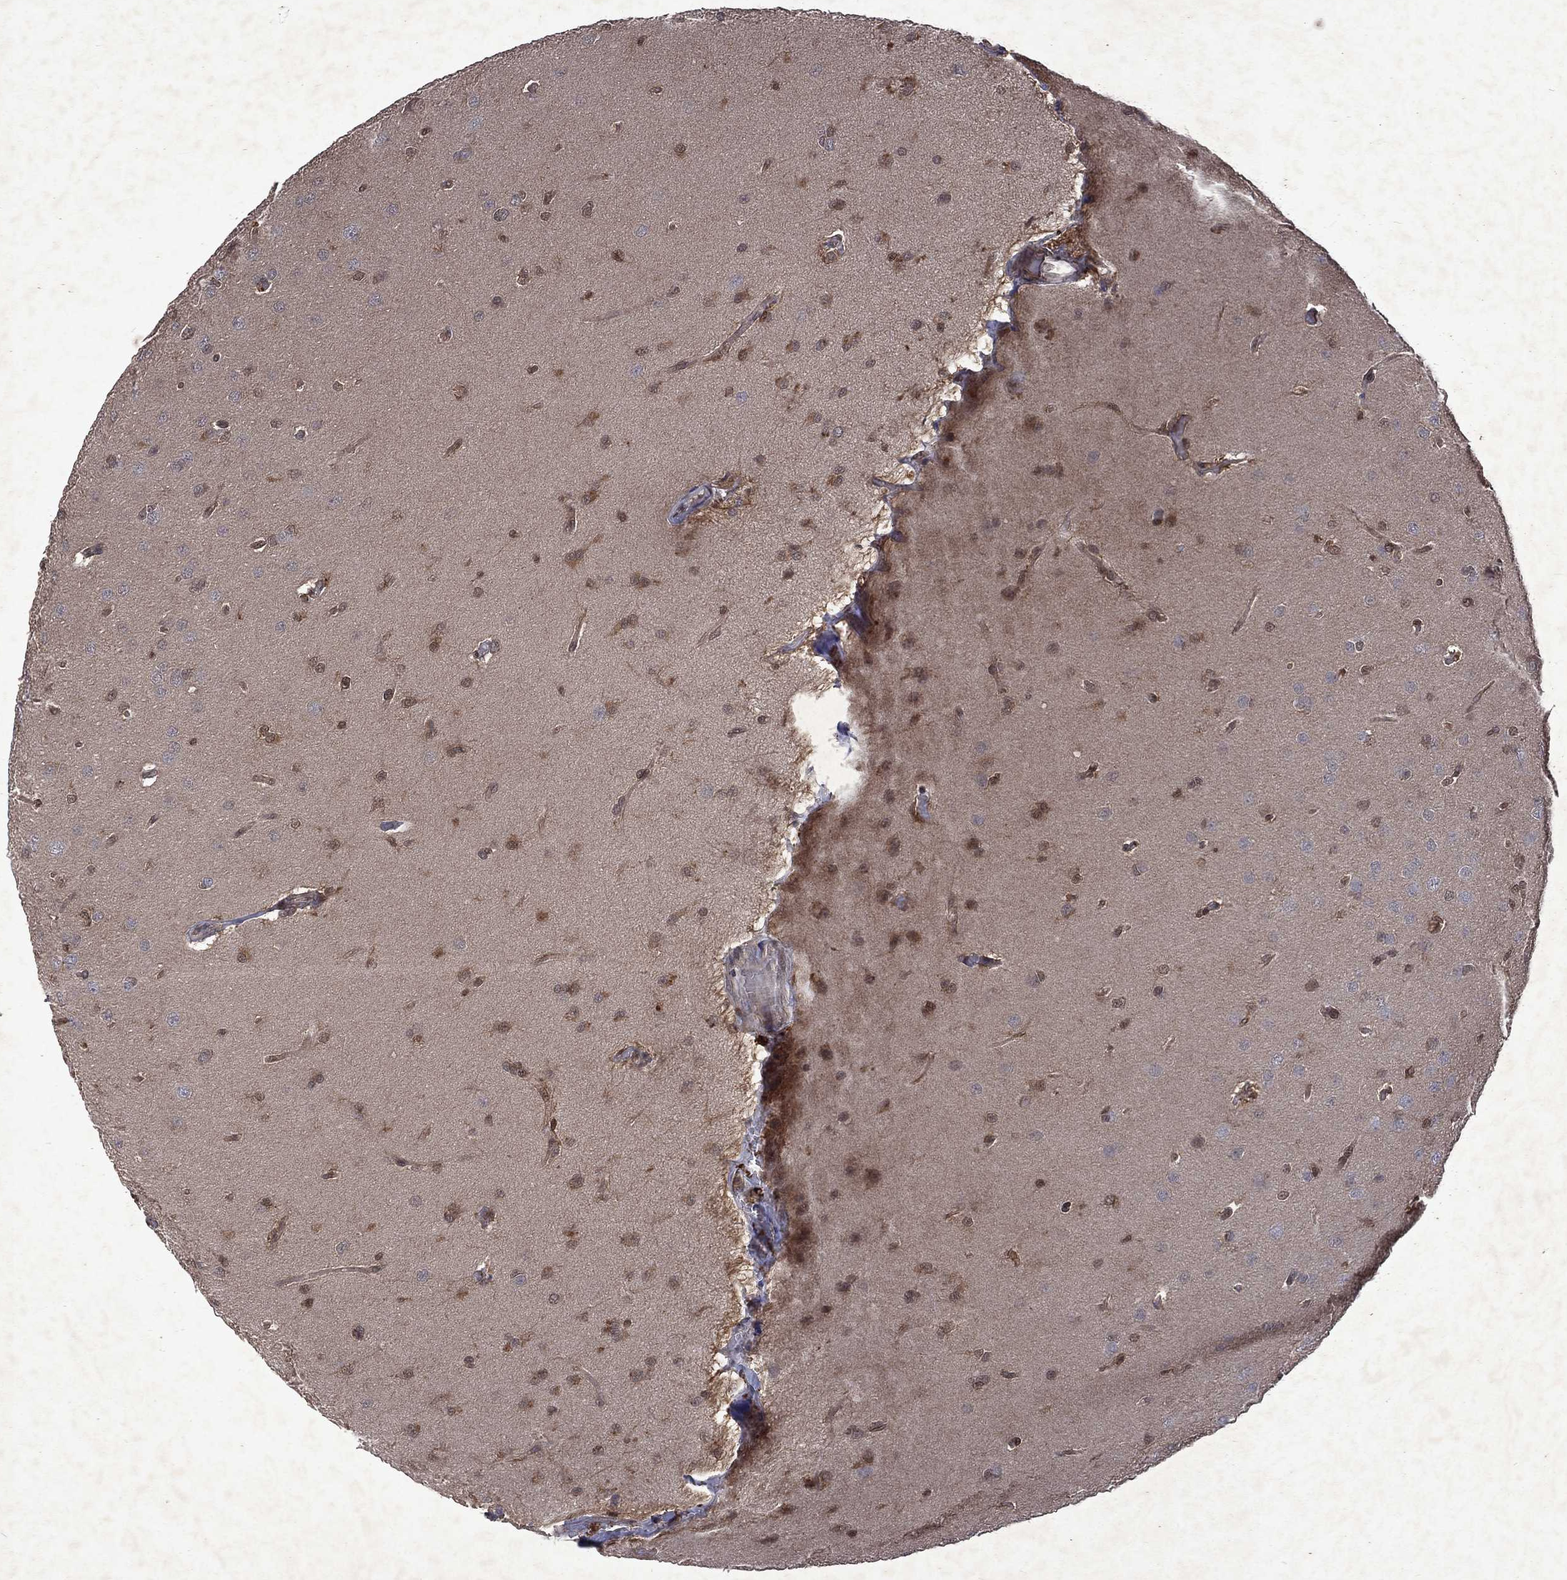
{"staining": {"intensity": "weak", "quantity": "25%-75%", "location": "cytoplasmic/membranous"}, "tissue": "glioma", "cell_type": "Tumor cells", "image_type": "cancer", "snomed": [{"axis": "morphology", "description": "Glioma, malignant, Low grade"}, {"axis": "topography", "description": "Brain"}], "caption": "This histopathology image reveals IHC staining of glioma, with low weak cytoplasmic/membranous staining in about 25%-75% of tumor cells.", "gene": "MTAP", "patient": {"sex": "female", "age": 32}}